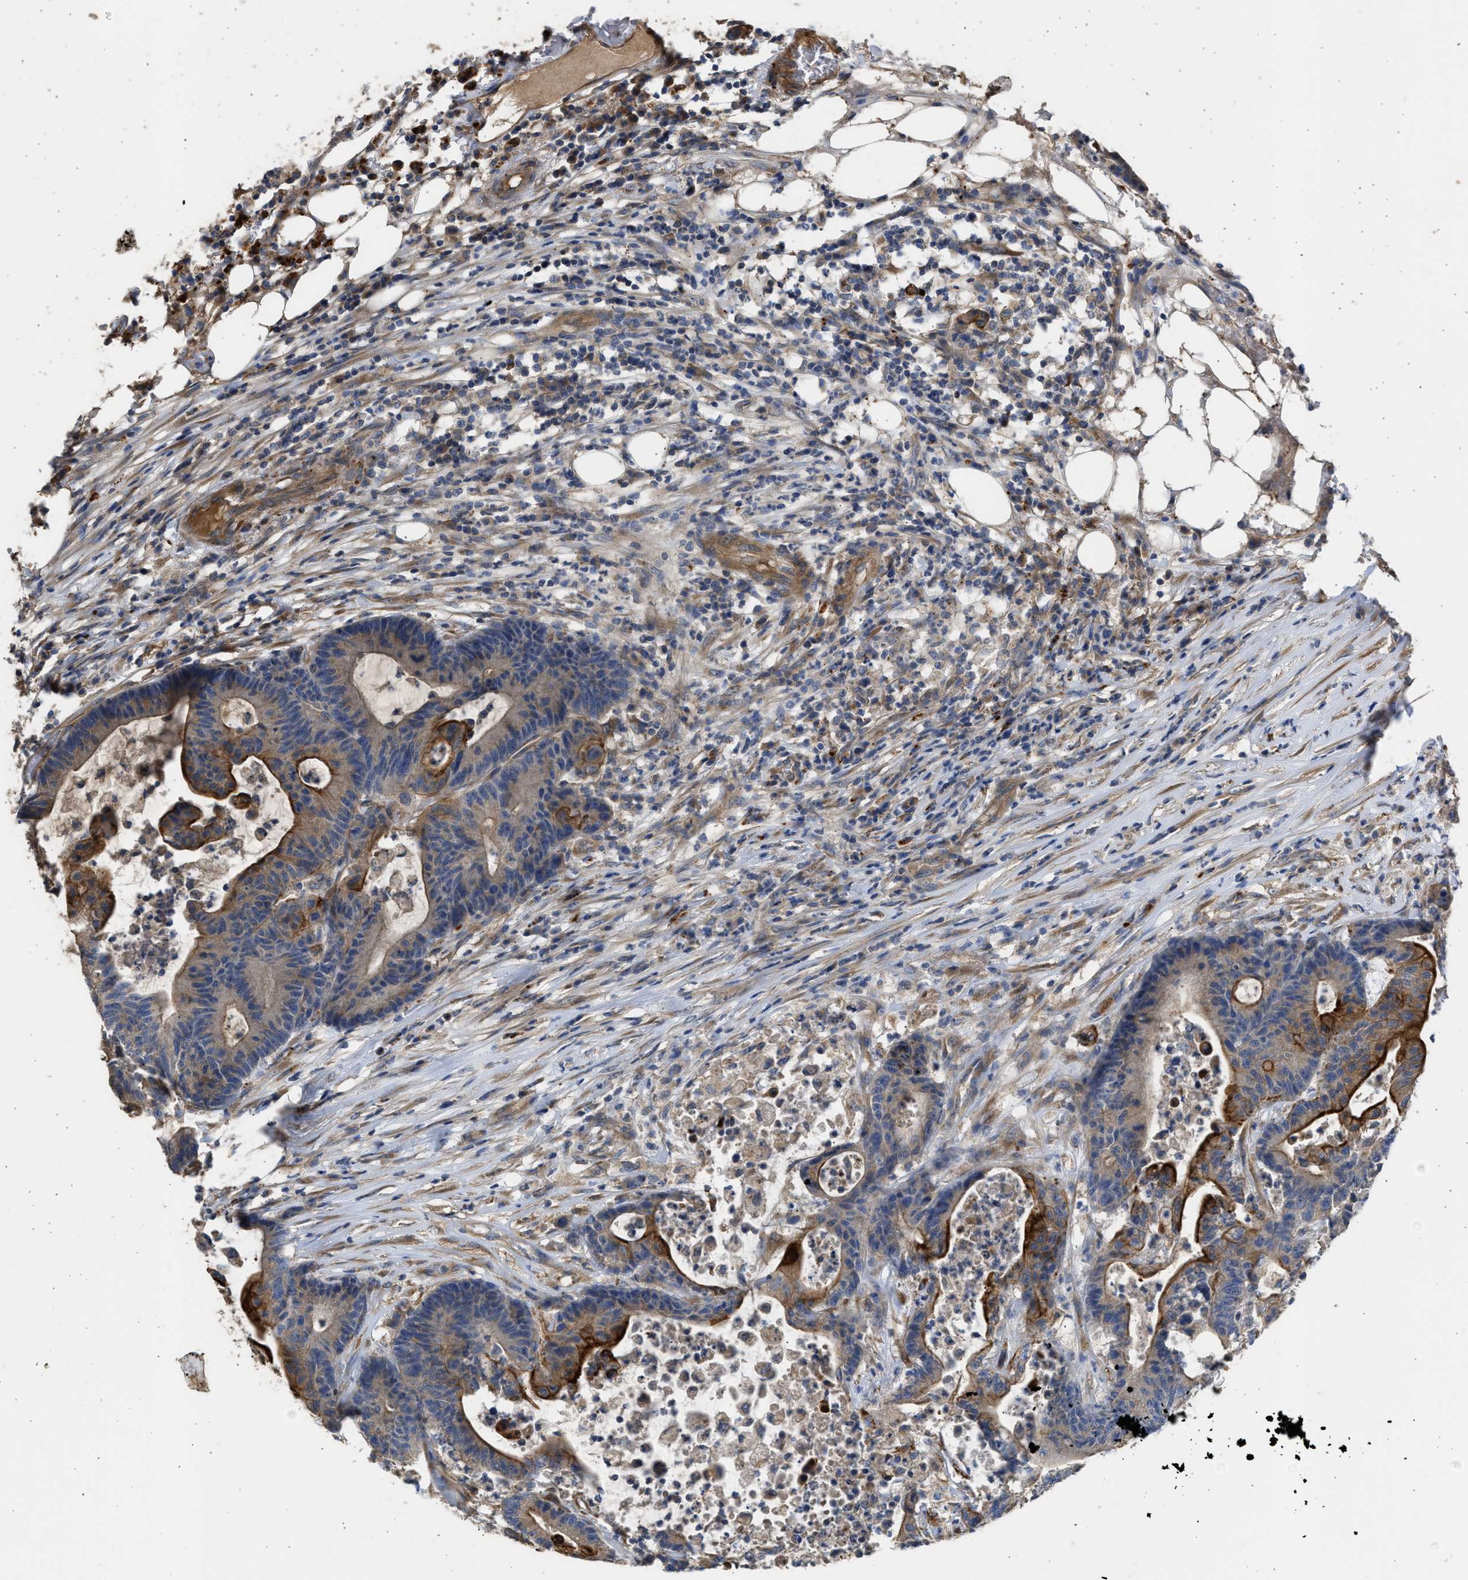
{"staining": {"intensity": "strong", "quantity": ">75%", "location": "cytoplasmic/membranous"}, "tissue": "colorectal cancer", "cell_type": "Tumor cells", "image_type": "cancer", "snomed": [{"axis": "morphology", "description": "Adenocarcinoma, NOS"}, {"axis": "topography", "description": "Colon"}], "caption": "A micrograph of colorectal cancer stained for a protein displays strong cytoplasmic/membranous brown staining in tumor cells.", "gene": "CSRNP2", "patient": {"sex": "female", "age": 84}}